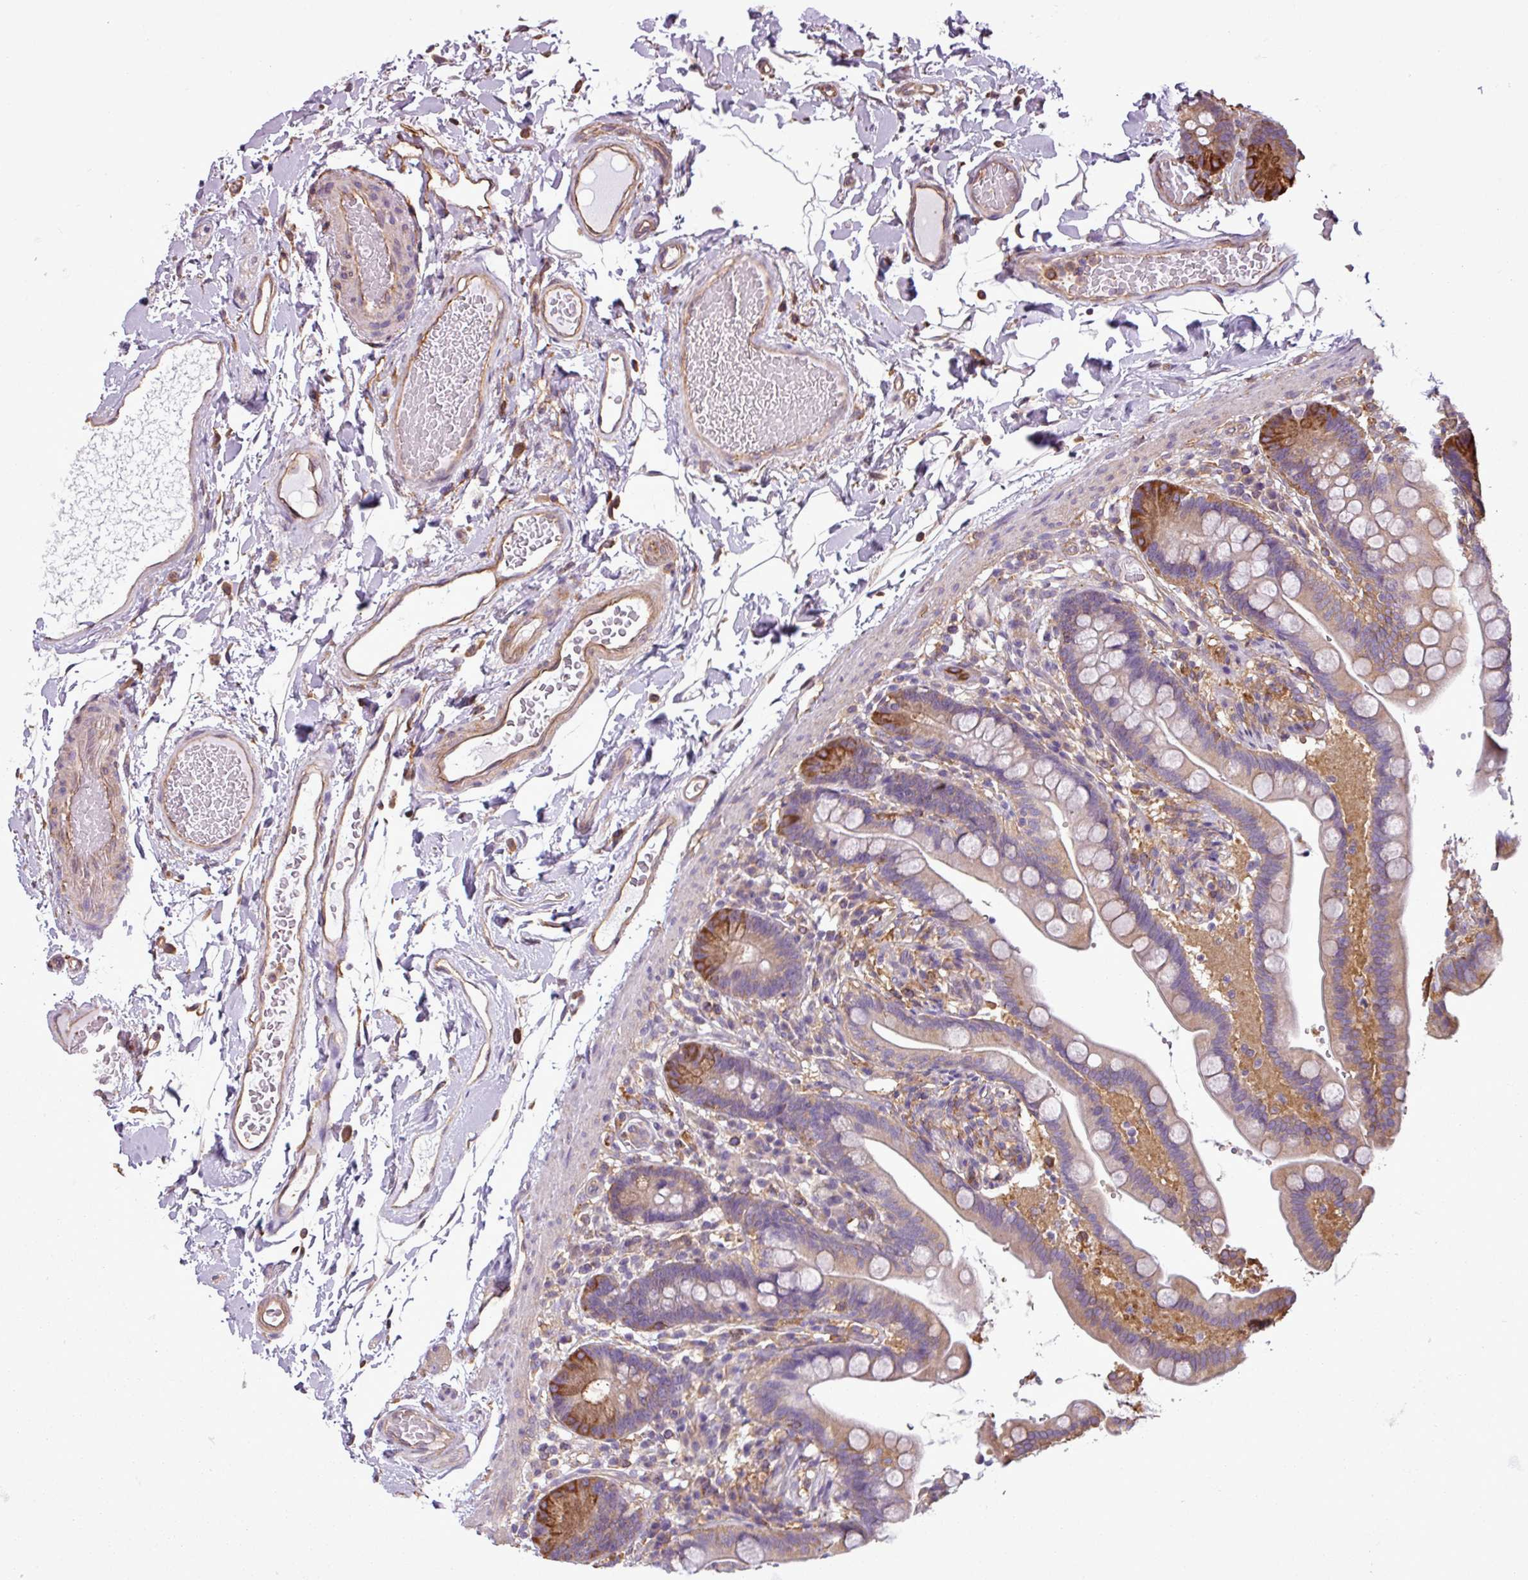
{"staining": {"intensity": "moderate", "quantity": ">75%", "location": "cytoplasmic/membranous"}, "tissue": "colon", "cell_type": "Endothelial cells", "image_type": "normal", "snomed": [{"axis": "morphology", "description": "Normal tissue, NOS"}, {"axis": "topography", "description": "Smooth muscle"}, {"axis": "topography", "description": "Colon"}], "caption": "An immunohistochemistry (IHC) histopathology image of normal tissue is shown. Protein staining in brown highlights moderate cytoplasmic/membranous positivity in colon within endothelial cells. Using DAB (brown) and hematoxylin (blue) stains, captured at high magnification using brightfield microscopy.", "gene": "PACSIN2", "patient": {"sex": "male", "age": 73}}